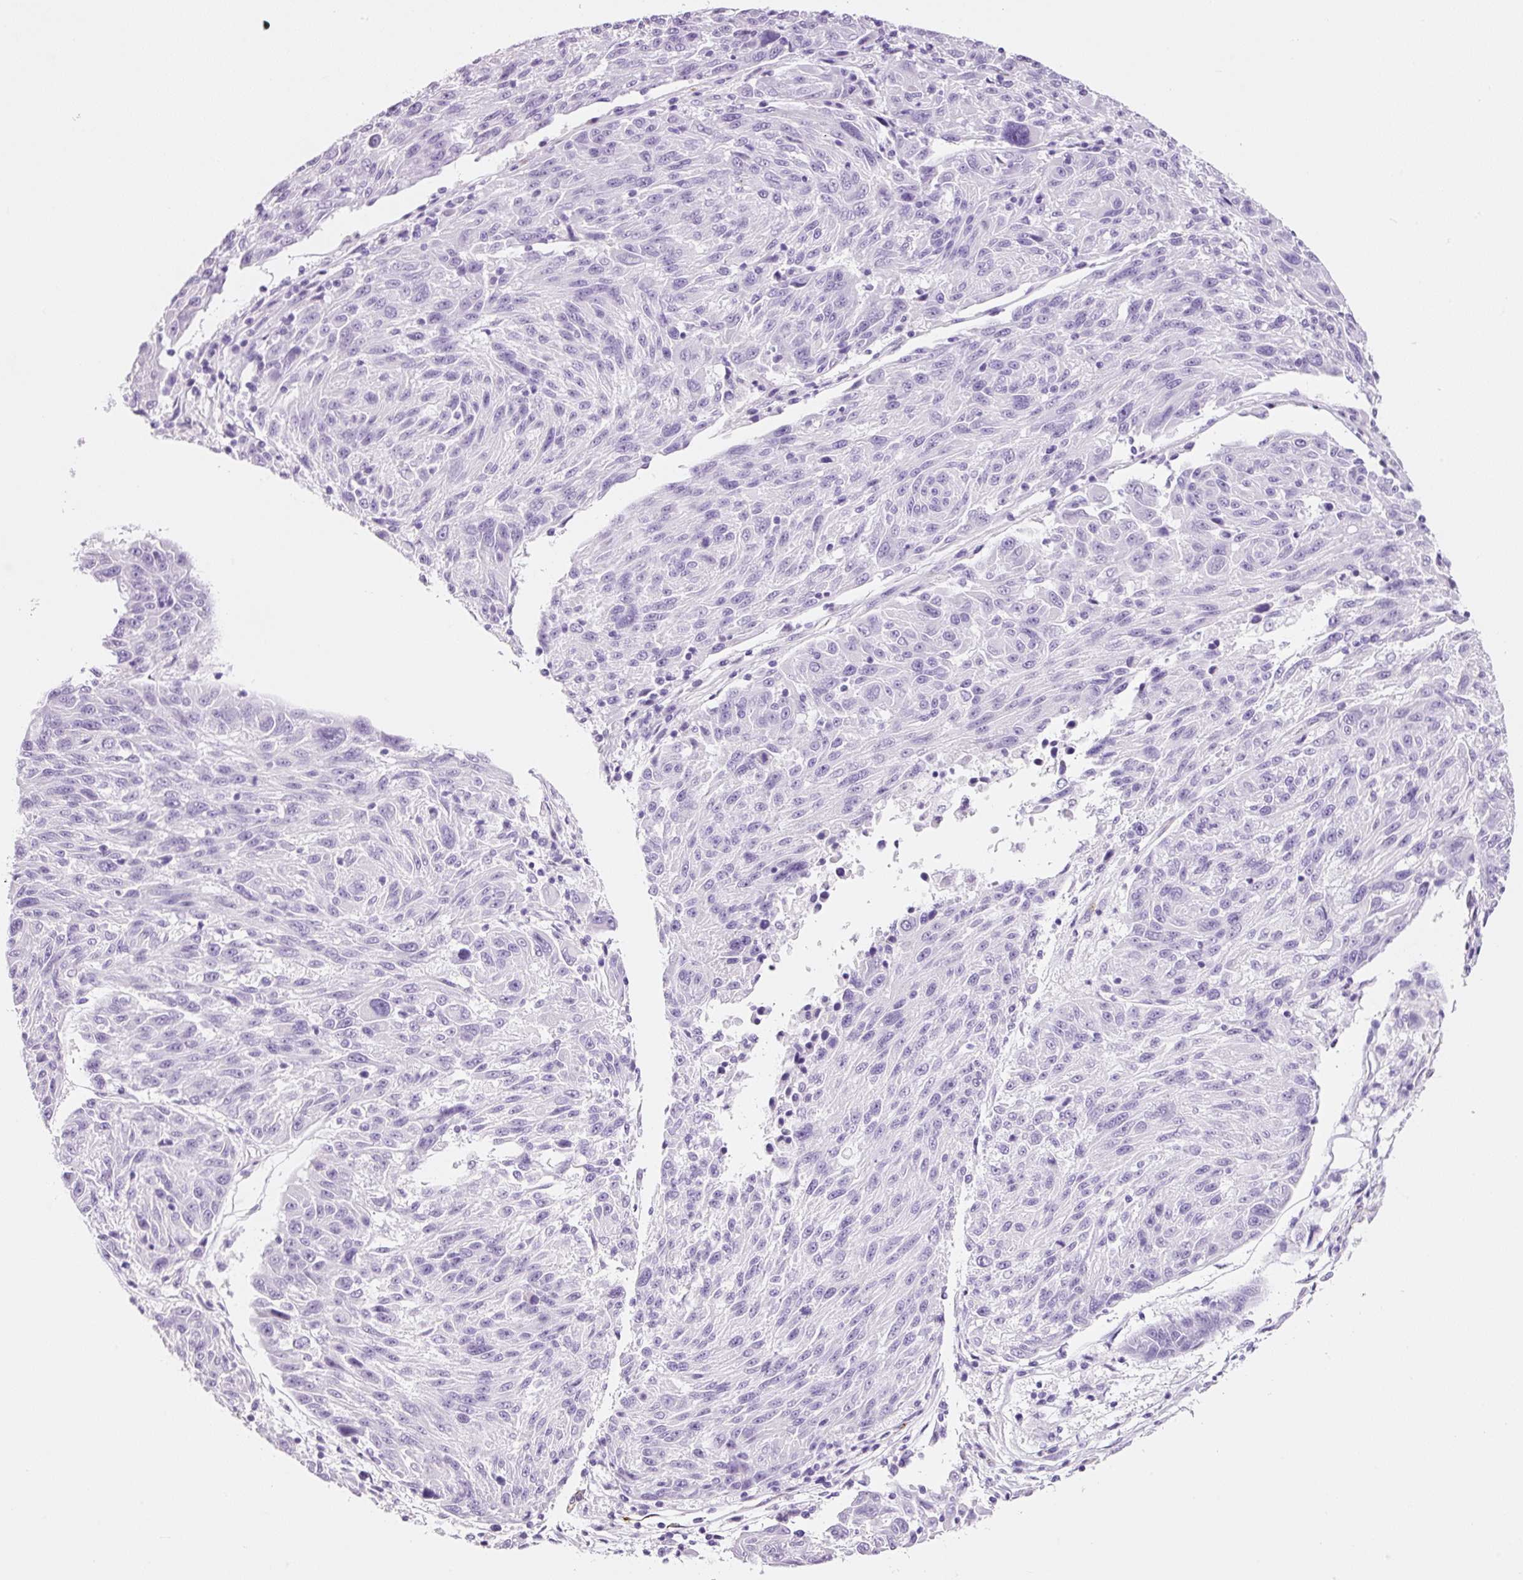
{"staining": {"intensity": "negative", "quantity": "none", "location": "none"}, "tissue": "melanoma", "cell_type": "Tumor cells", "image_type": "cancer", "snomed": [{"axis": "morphology", "description": "Malignant melanoma, NOS"}, {"axis": "topography", "description": "Skin"}], "caption": "An immunohistochemistry (IHC) image of malignant melanoma is shown. There is no staining in tumor cells of malignant melanoma. (DAB (3,3'-diaminobenzidine) immunohistochemistry (IHC) with hematoxylin counter stain).", "gene": "ADSS1", "patient": {"sex": "male", "age": 53}}